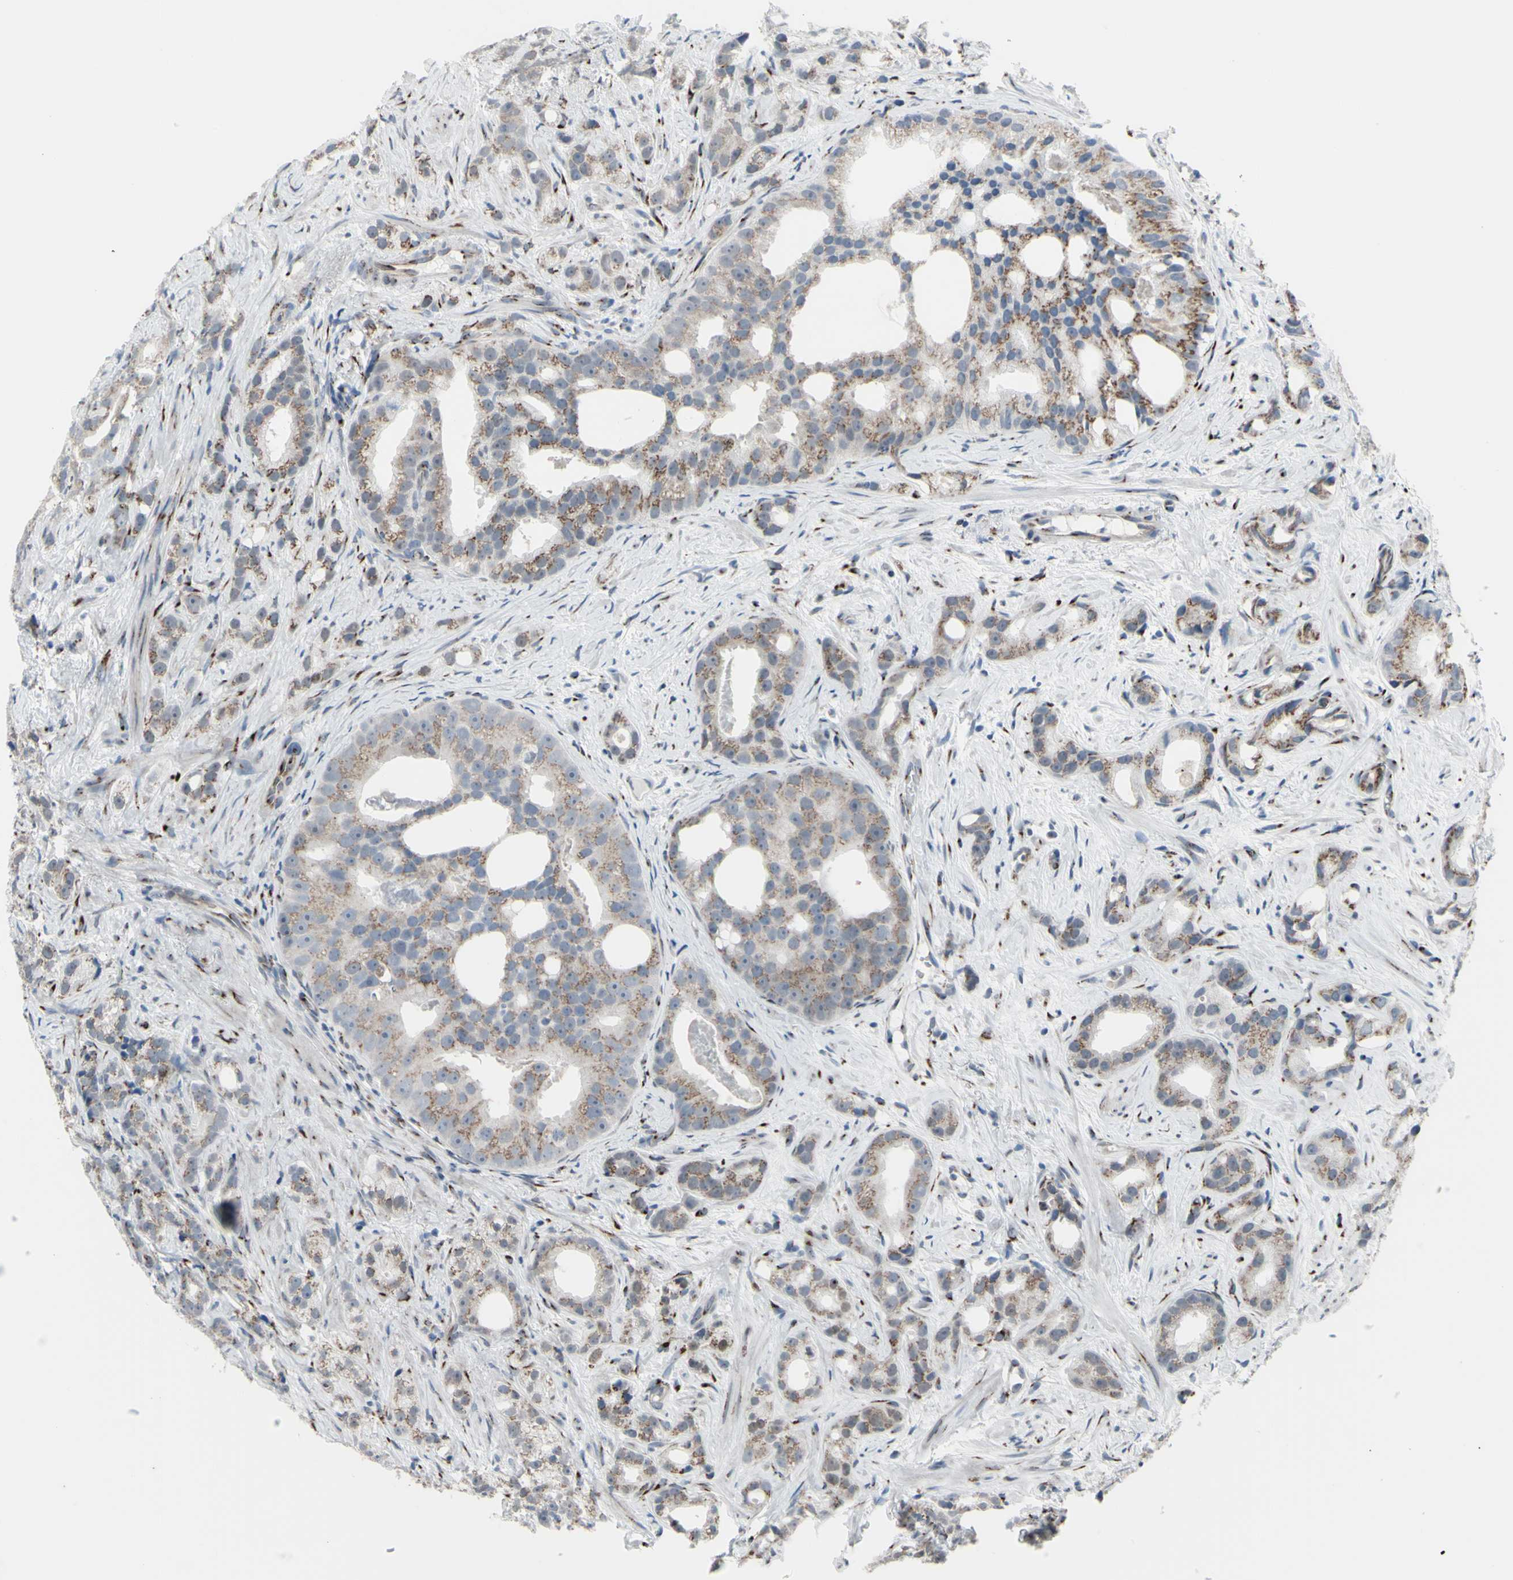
{"staining": {"intensity": "moderate", "quantity": "25%-75%", "location": "cytoplasmic/membranous"}, "tissue": "prostate cancer", "cell_type": "Tumor cells", "image_type": "cancer", "snomed": [{"axis": "morphology", "description": "Adenocarcinoma, Low grade"}, {"axis": "topography", "description": "Prostate"}], "caption": "Human prostate cancer stained with a protein marker shows moderate staining in tumor cells.", "gene": "GLG1", "patient": {"sex": "male", "age": 89}}